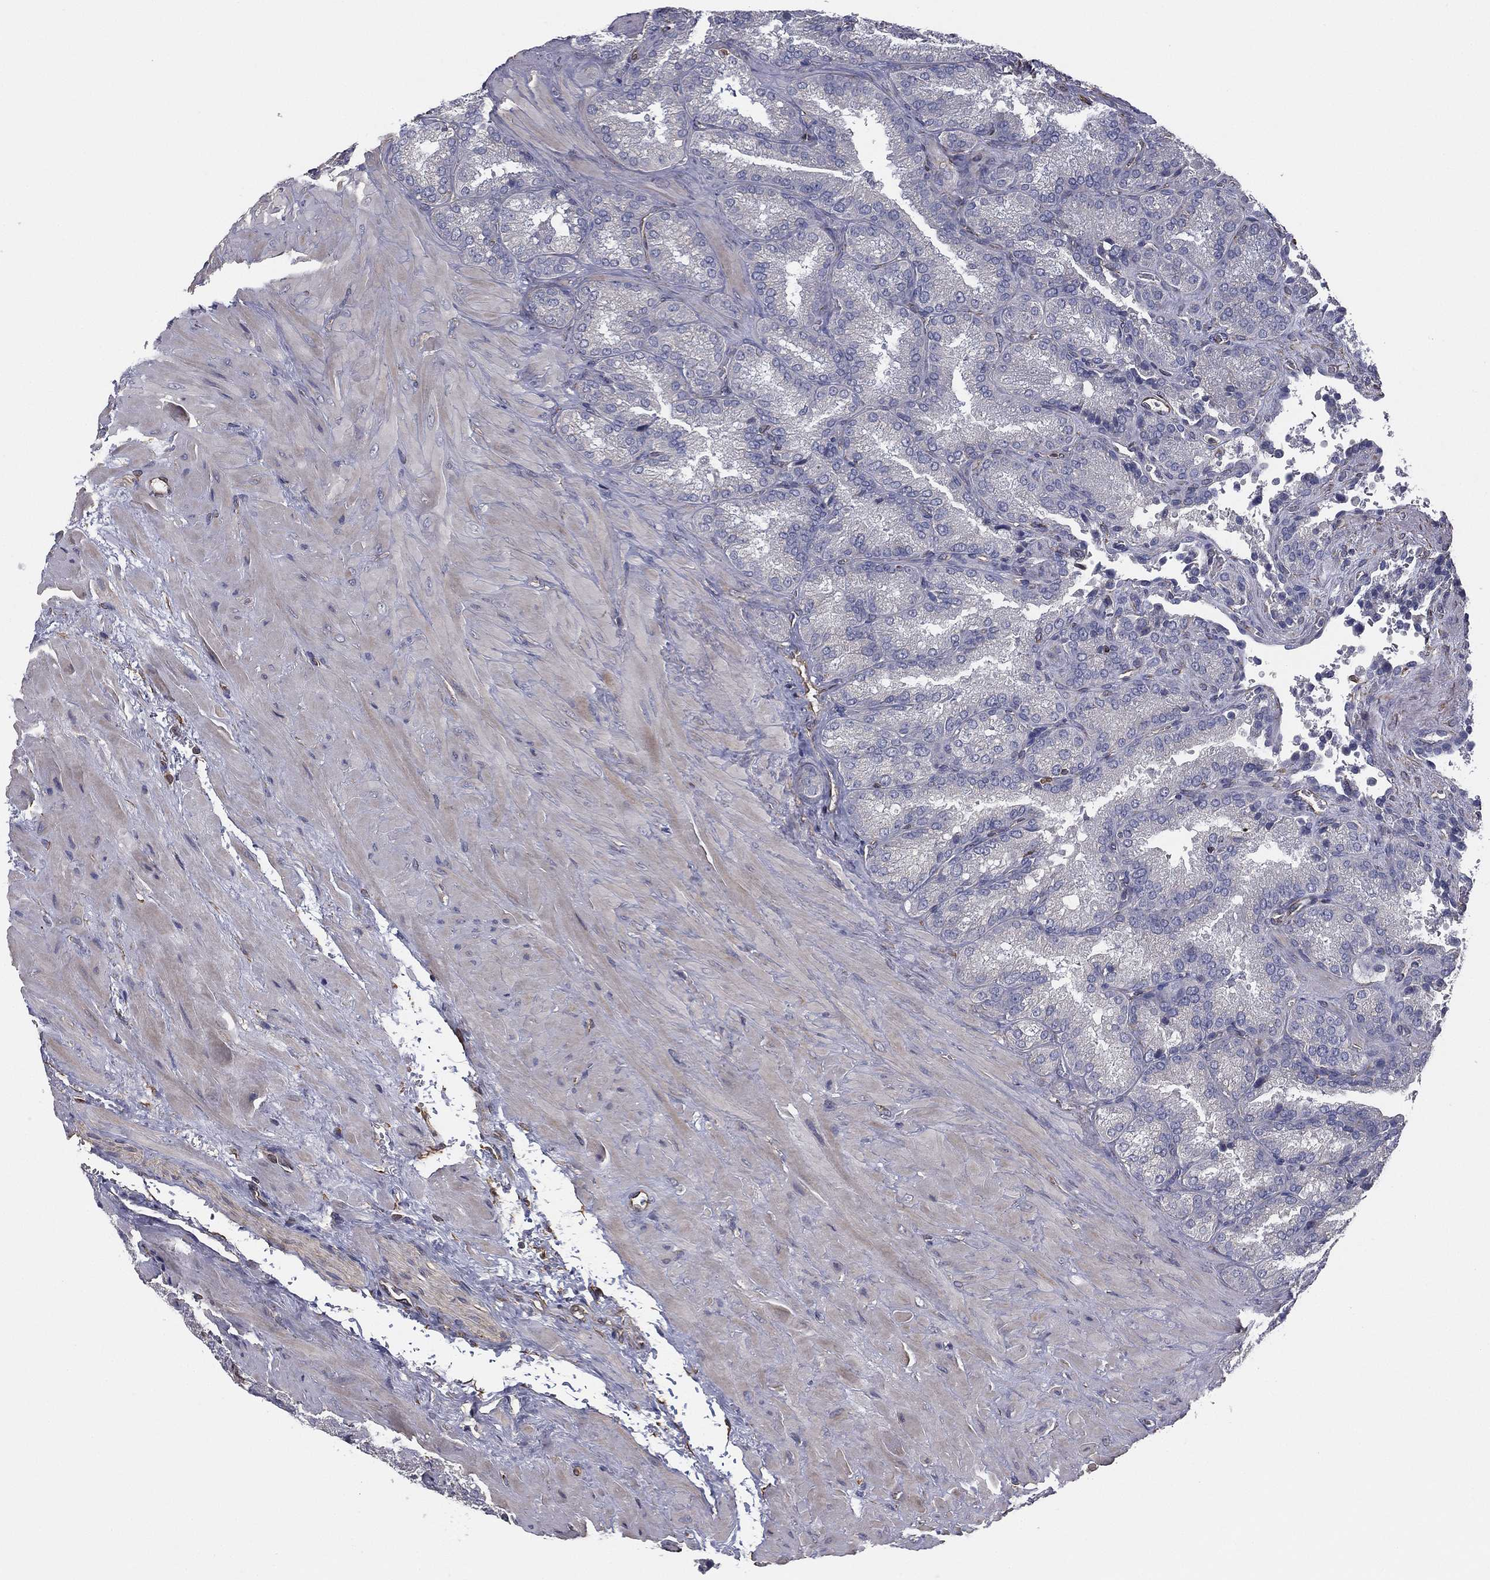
{"staining": {"intensity": "negative", "quantity": "none", "location": "none"}, "tissue": "seminal vesicle", "cell_type": "Glandular cells", "image_type": "normal", "snomed": [{"axis": "morphology", "description": "Normal tissue, NOS"}, {"axis": "topography", "description": "Seminal veicle"}], "caption": "Micrograph shows no protein expression in glandular cells of normal seminal vesicle.", "gene": "SCUBE1", "patient": {"sex": "male", "age": 37}}